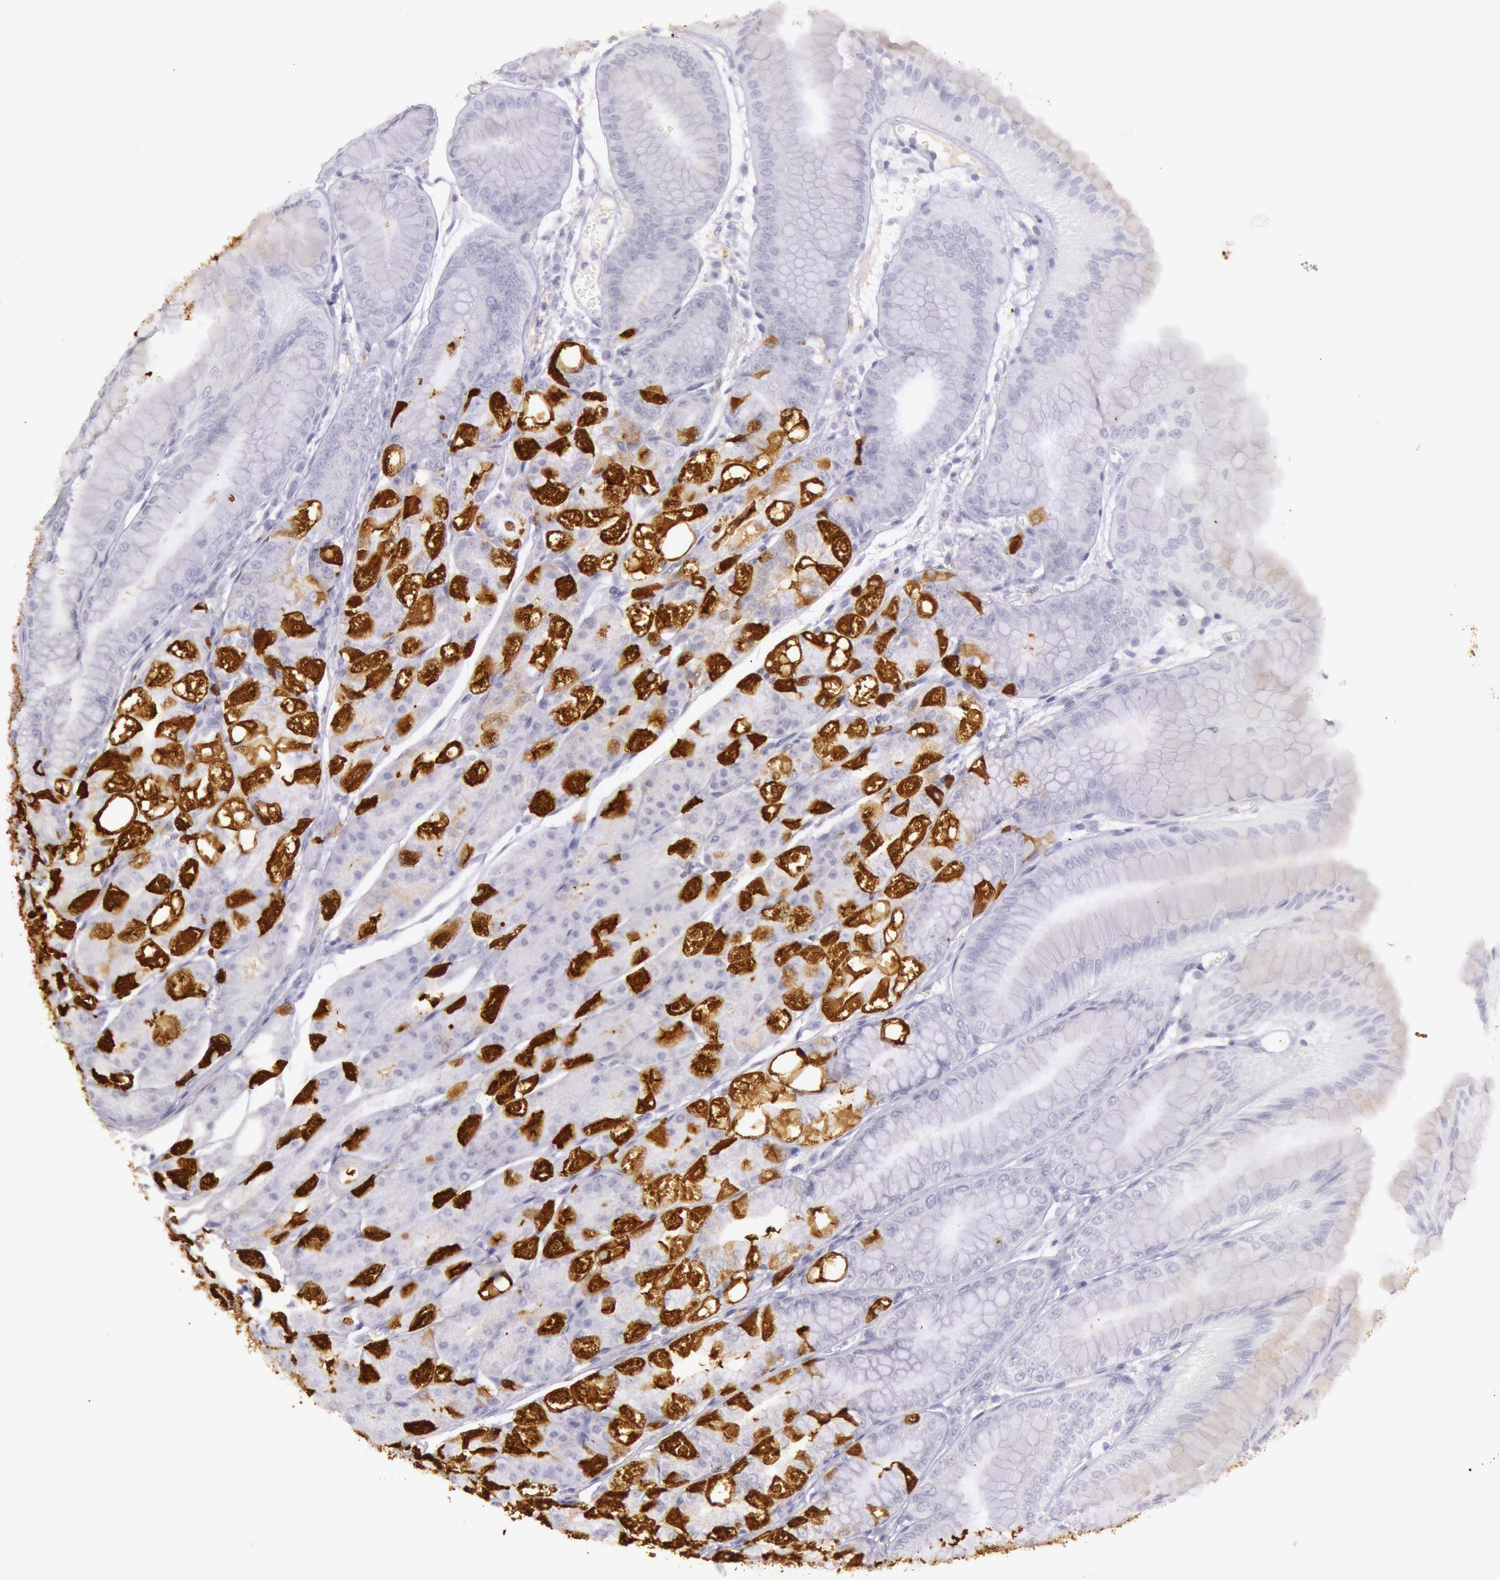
{"staining": {"intensity": "strong", "quantity": "<25%", "location": "cytoplasmic/membranous"}, "tissue": "stomach", "cell_type": "Glandular cells", "image_type": "normal", "snomed": [{"axis": "morphology", "description": "Normal tissue, NOS"}, {"axis": "topography", "description": "Stomach, lower"}], "caption": "Human stomach stained for a protein (brown) reveals strong cytoplasmic/membranous positive positivity in about <25% of glandular cells.", "gene": "CKB", "patient": {"sex": "male", "age": 71}}